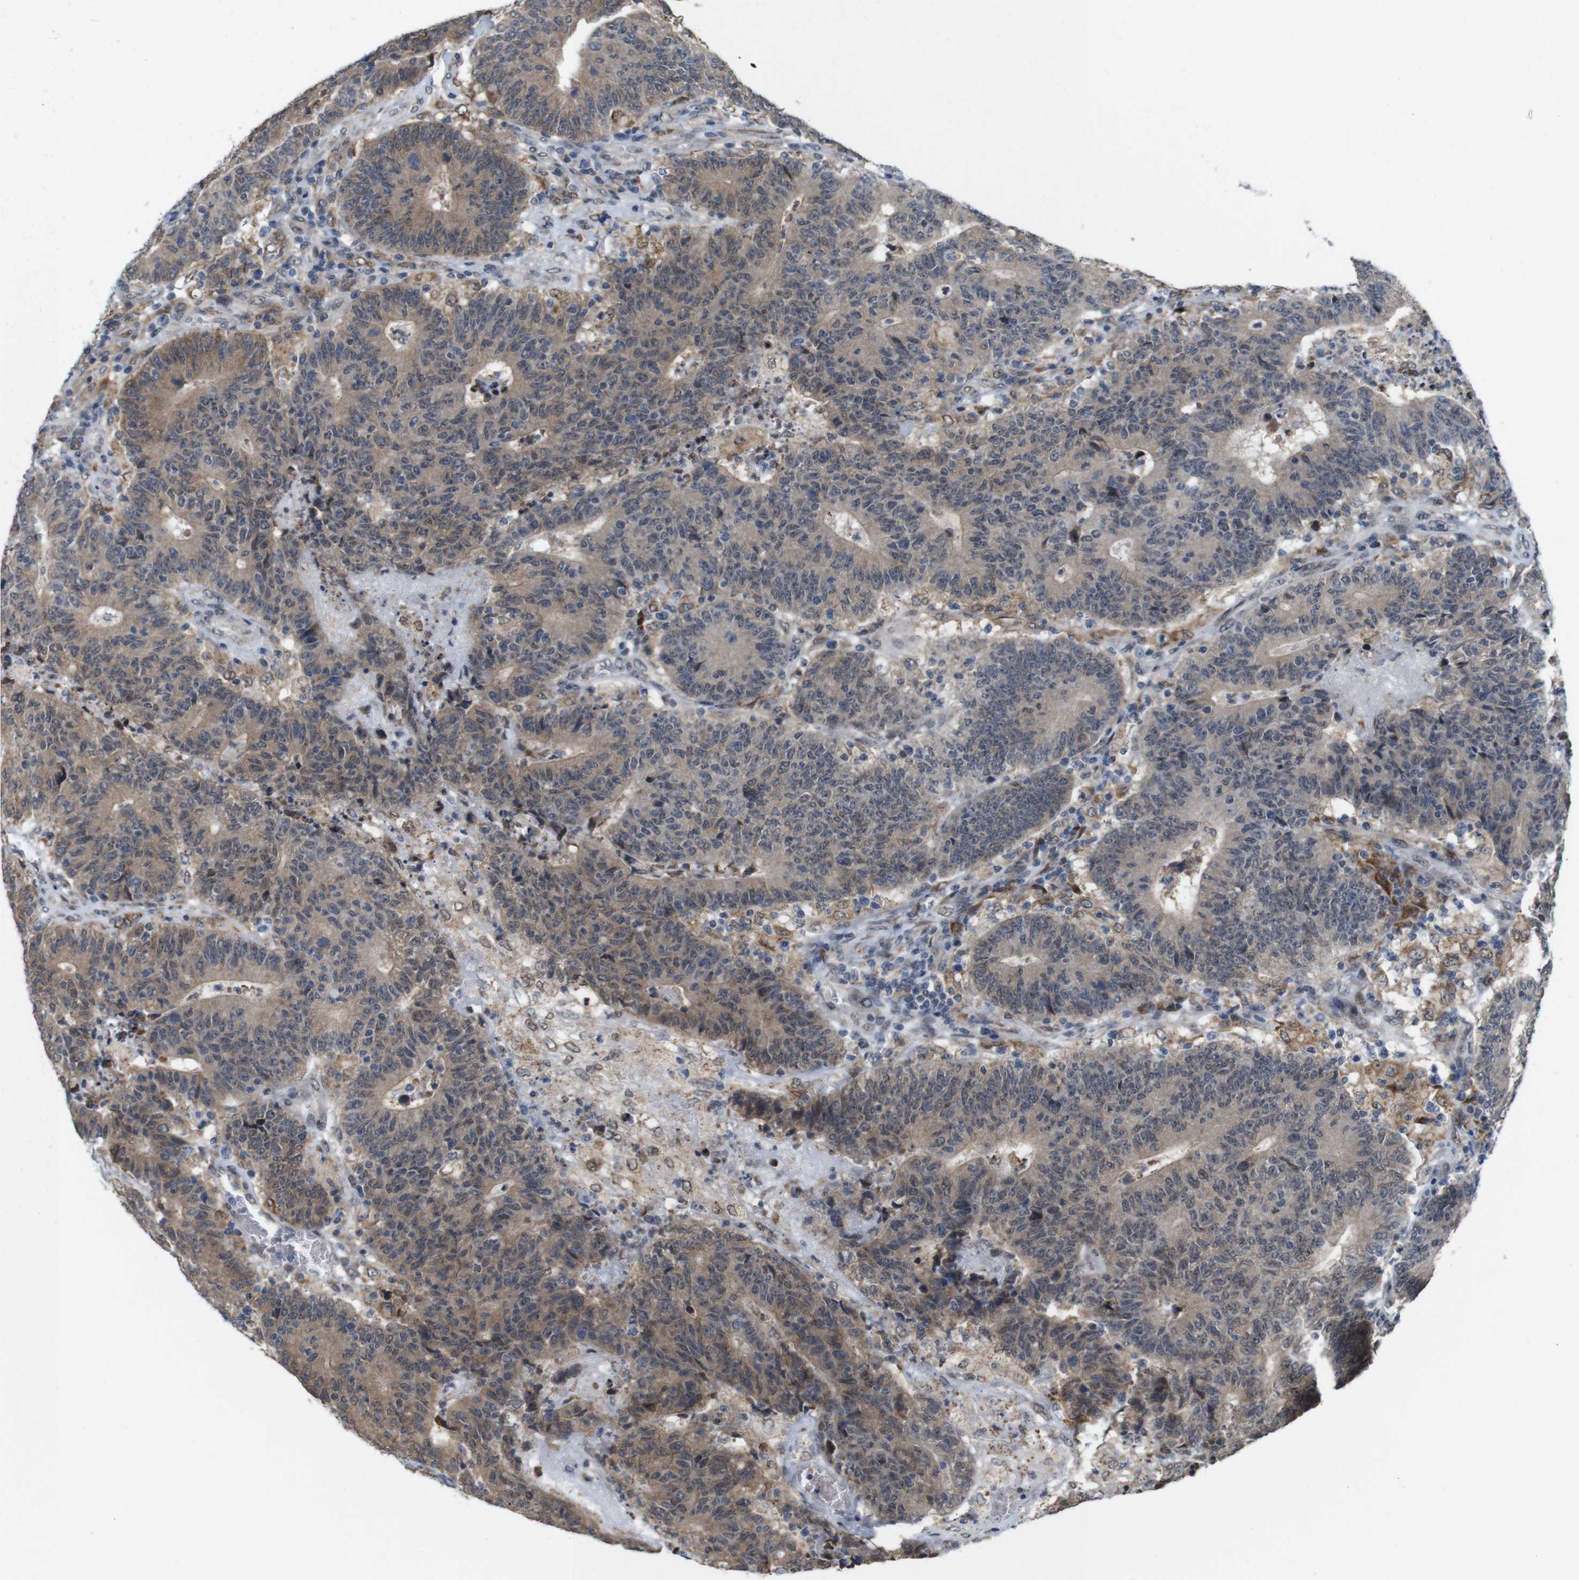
{"staining": {"intensity": "moderate", "quantity": ">75%", "location": "cytoplasmic/membranous,nuclear"}, "tissue": "colorectal cancer", "cell_type": "Tumor cells", "image_type": "cancer", "snomed": [{"axis": "morphology", "description": "Normal tissue, NOS"}, {"axis": "morphology", "description": "Adenocarcinoma, NOS"}, {"axis": "topography", "description": "Colon"}], "caption": "This image shows immunohistochemistry staining of colorectal cancer, with medium moderate cytoplasmic/membranous and nuclear positivity in about >75% of tumor cells.", "gene": "PNMA8A", "patient": {"sex": "female", "age": 75}}